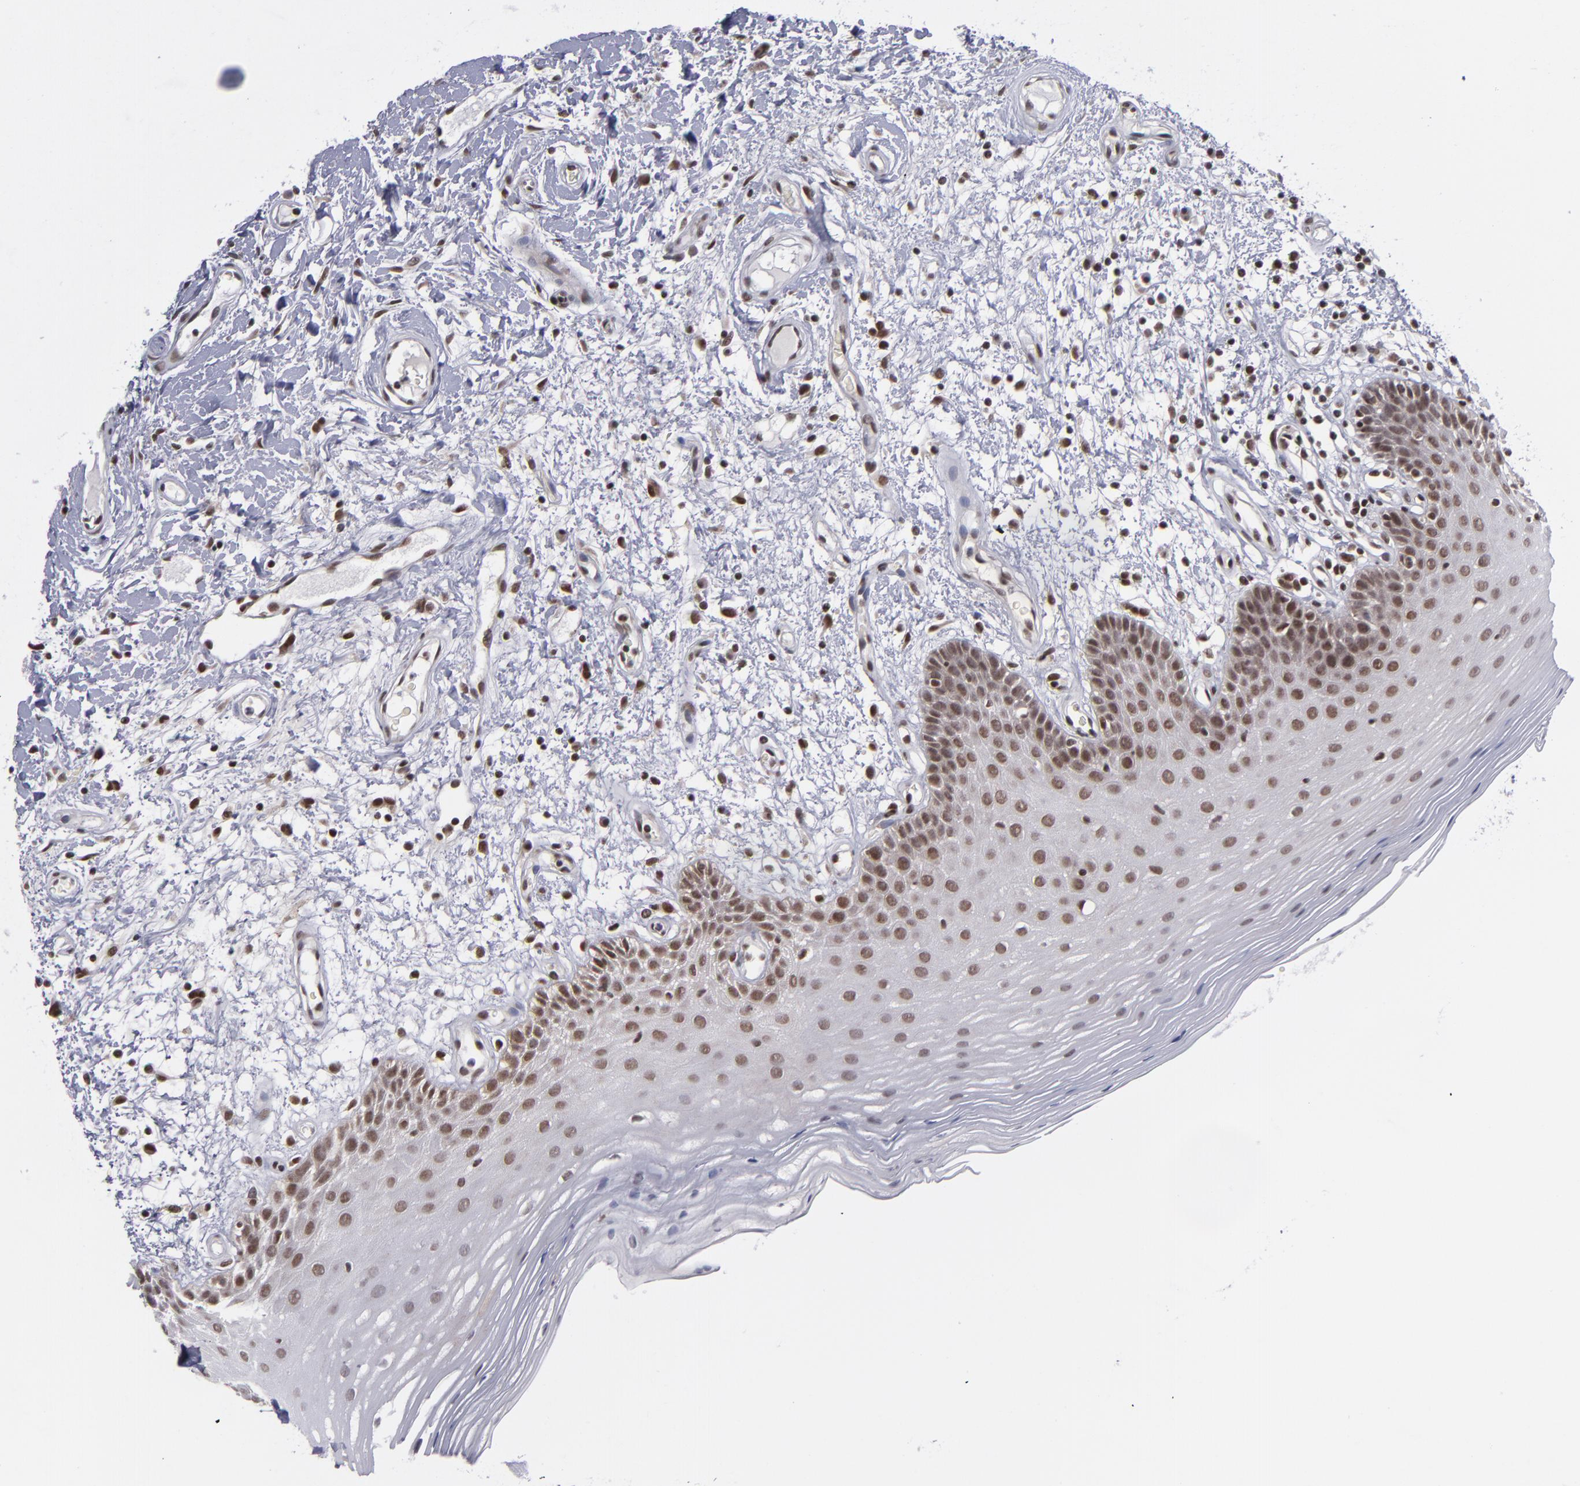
{"staining": {"intensity": "moderate", "quantity": ">75%", "location": "nuclear"}, "tissue": "oral mucosa", "cell_type": "Squamous epithelial cells", "image_type": "normal", "snomed": [{"axis": "morphology", "description": "Normal tissue, NOS"}, {"axis": "morphology", "description": "Squamous cell carcinoma, NOS"}, {"axis": "topography", "description": "Skeletal muscle"}, {"axis": "topography", "description": "Oral tissue"}, {"axis": "topography", "description": "Head-Neck"}], "caption": "Protein positivity by immunohistochemistry exhibits moderate nuclear expression in about >75% of squamous epithelial cells in unremarkable oral mucosa. (Stains: DAB (3,3'-diaminobenzidine) in brown, nuclei in blue, Microscopy: brightfield microscopy at high magnification).", "gene": "MLLT3", "patient": {"sex": "male", "age": 71}}